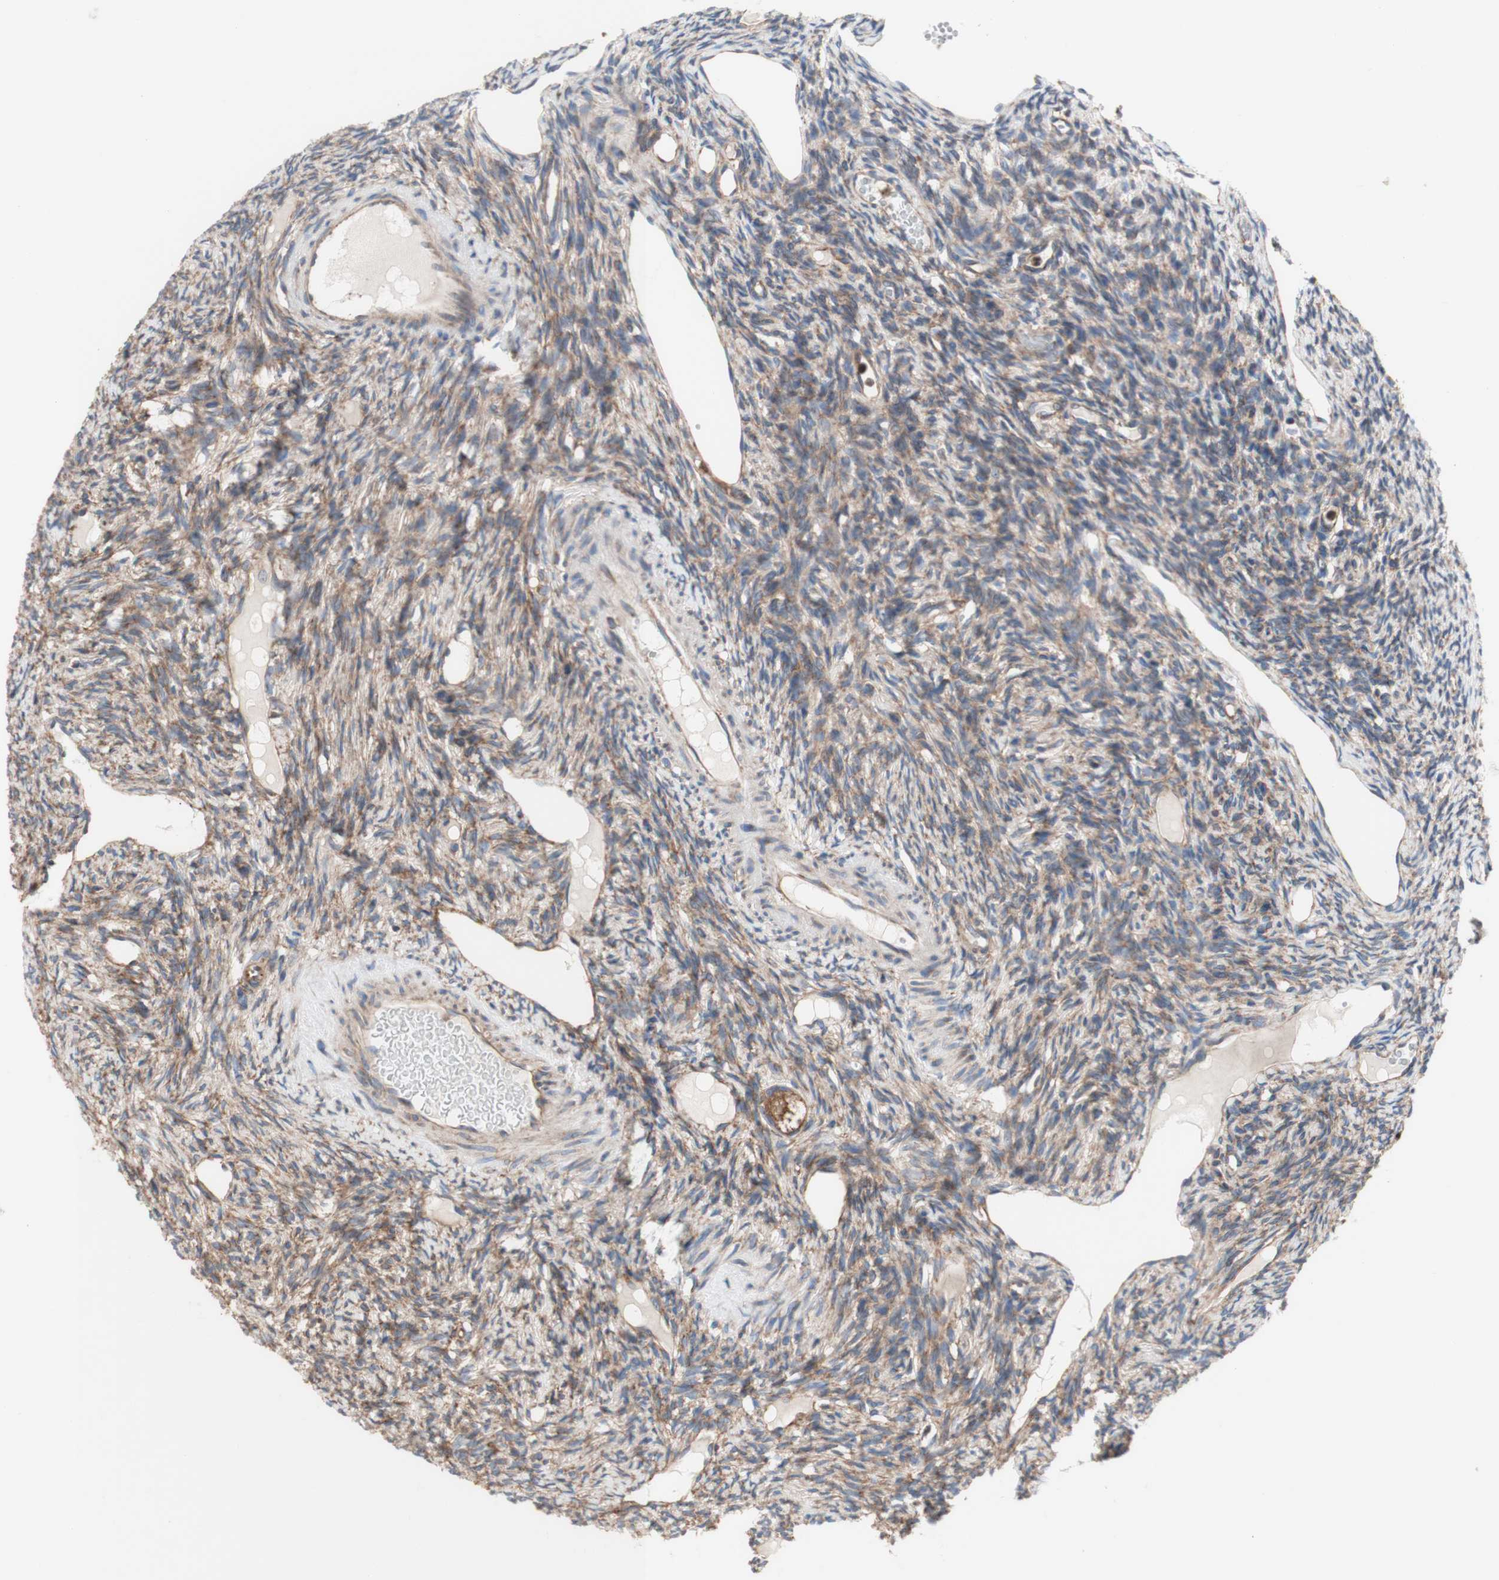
{"staining": {"intensity": "weak", "quantity": "25%-75%", "location": "cytoplasmic/membranous"}, "tissue": "ovary", "cell_type": "Ovarian stroma cells", "image_type": "normal", "snomed": [{"axis": "morphology", "description": "Normal tissue, NOS"}, {"axis": "topography", "description": "Ovary"}], "caption": "This histopathology image shows immunohistochemistry (IHC) staining of normal ovary, with low weak cytoplasmic/membranous positivity in about 25%-75% of ovarian stroma cells.", "gene": "FMR1", "patient": {"sex": "female", "age": 33}}